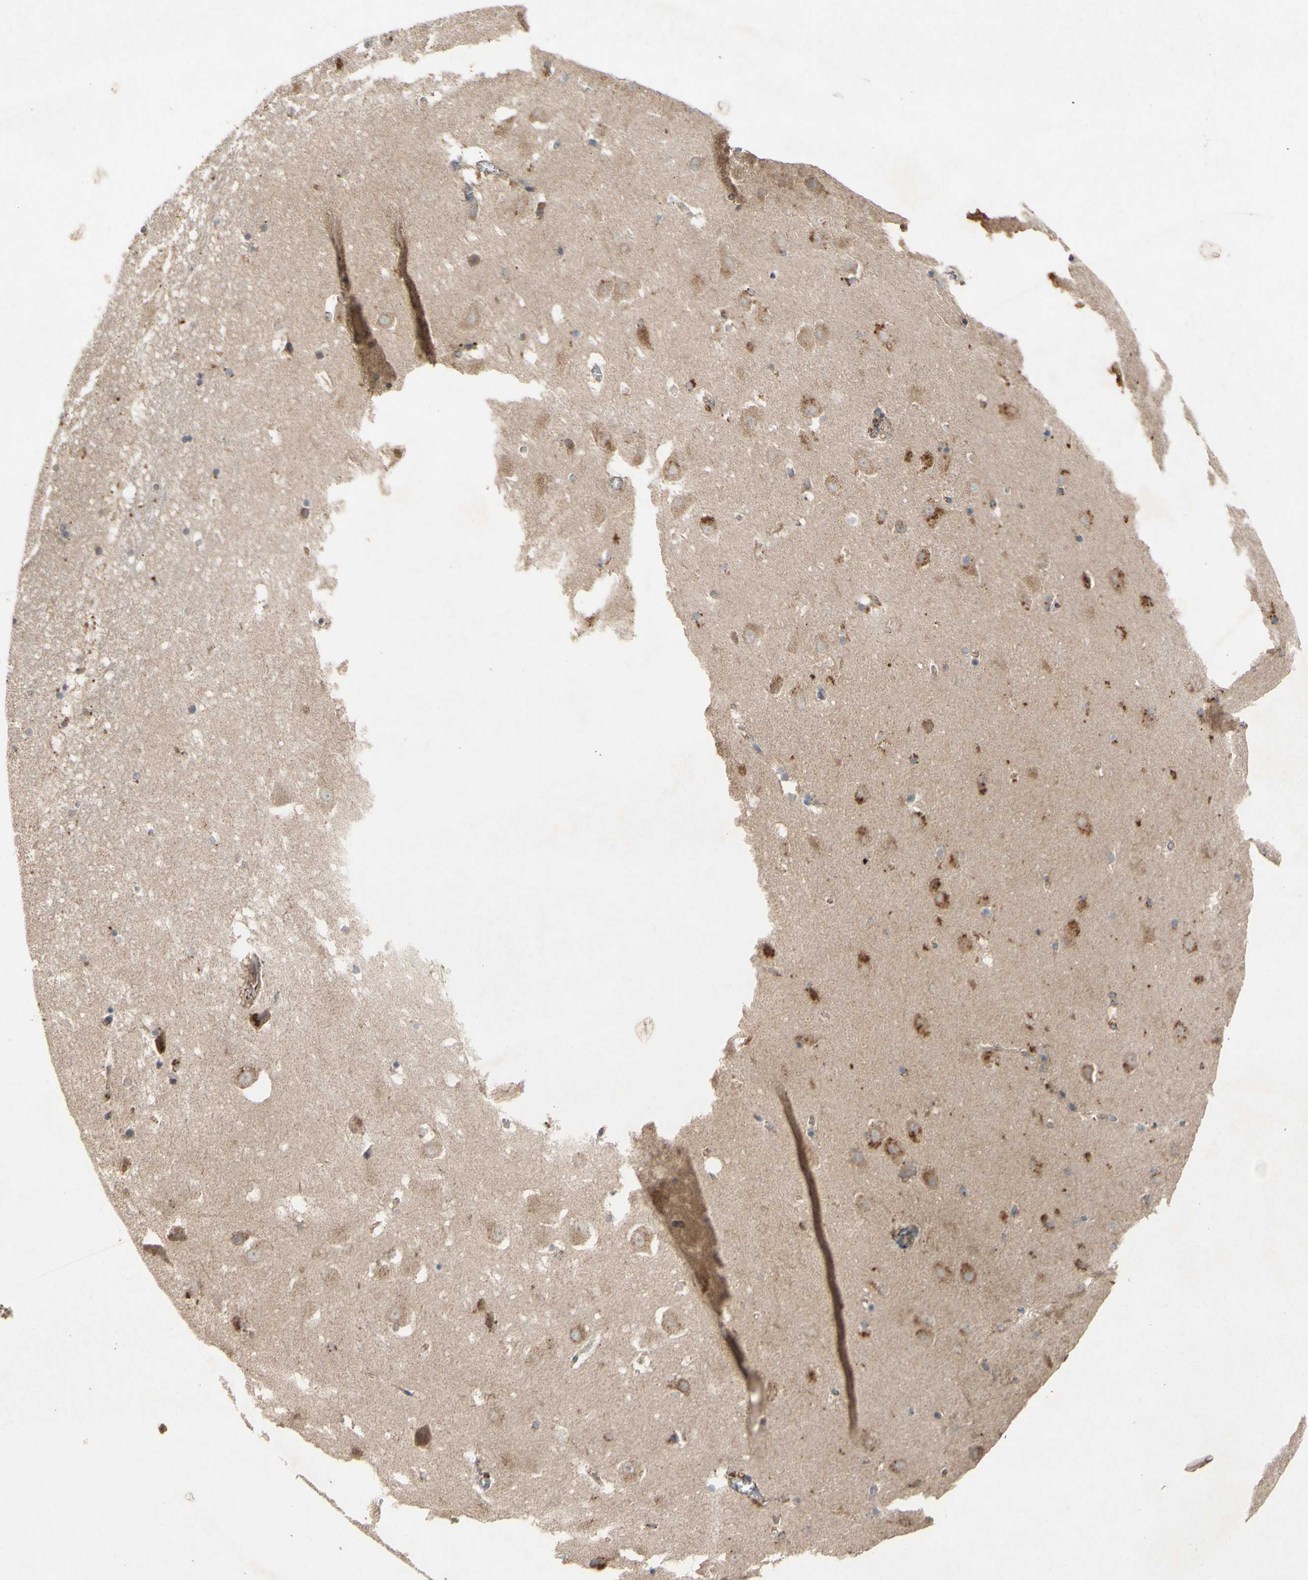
{"staining": {"intensity": "weak", "quantity": "<25%", "location": "cytoplasmic/membranous"}, "tissue": "hippocampus", "cell_type": "Glial cells", "image_type": "normal", "snomed": [{"axis": "morphology", "description": "Normal tissue, NOS"}, {"axis": "topography", "description": "Hippocampus"}], "caption": "Glial cells show no significant positivity in benign hippocampus. (DAB immunohistochemistry with hematoxylin counter stain).", "gene": "PDGFB", "patient": {"sex": "male", "age": 45}}